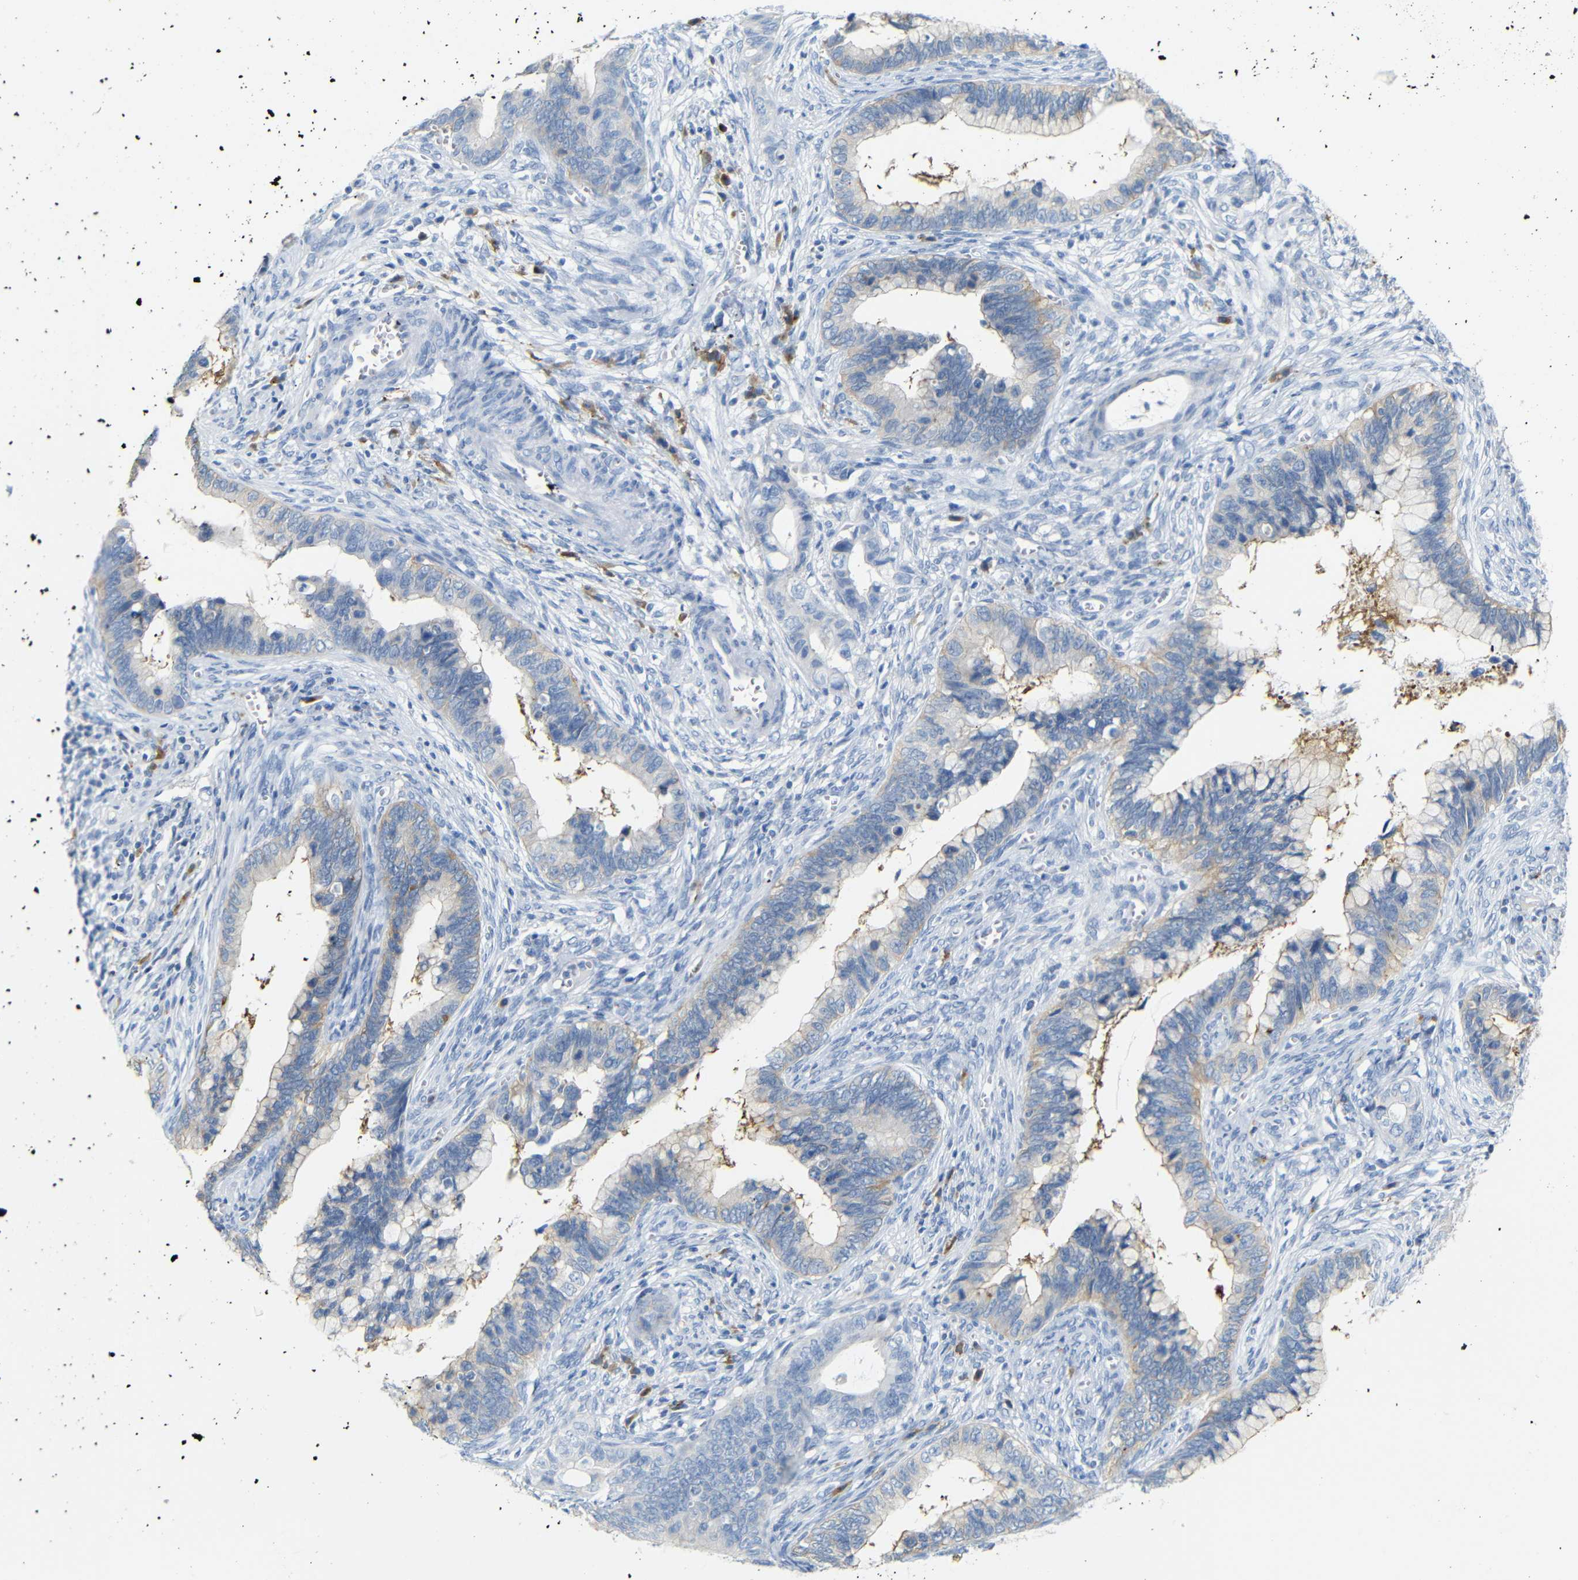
{"staining": {"intensity": "weak", "quantity": "25%-75%", "location": "cytoplasmic/membranous"}, "tissue": "cervical cancer", "cell_type": "Tumor cells", "image_type": "cancer", "snomed": [{"axis": "morphology", "description": "Adenocarcinoma, NOS"}, {"axis": "topography", "description": "Cervix"}], "caption": "Immunohistochemistry photomicrograph of cervical cancer (adenocarcinoma) stained for a protein (brown), which displays low levels of weak cytoplasmic/membranous staining in about 25%-75% of tumor cells.", "gene": "FCRL1", "patient": {"sex": "female", "age": 44}}